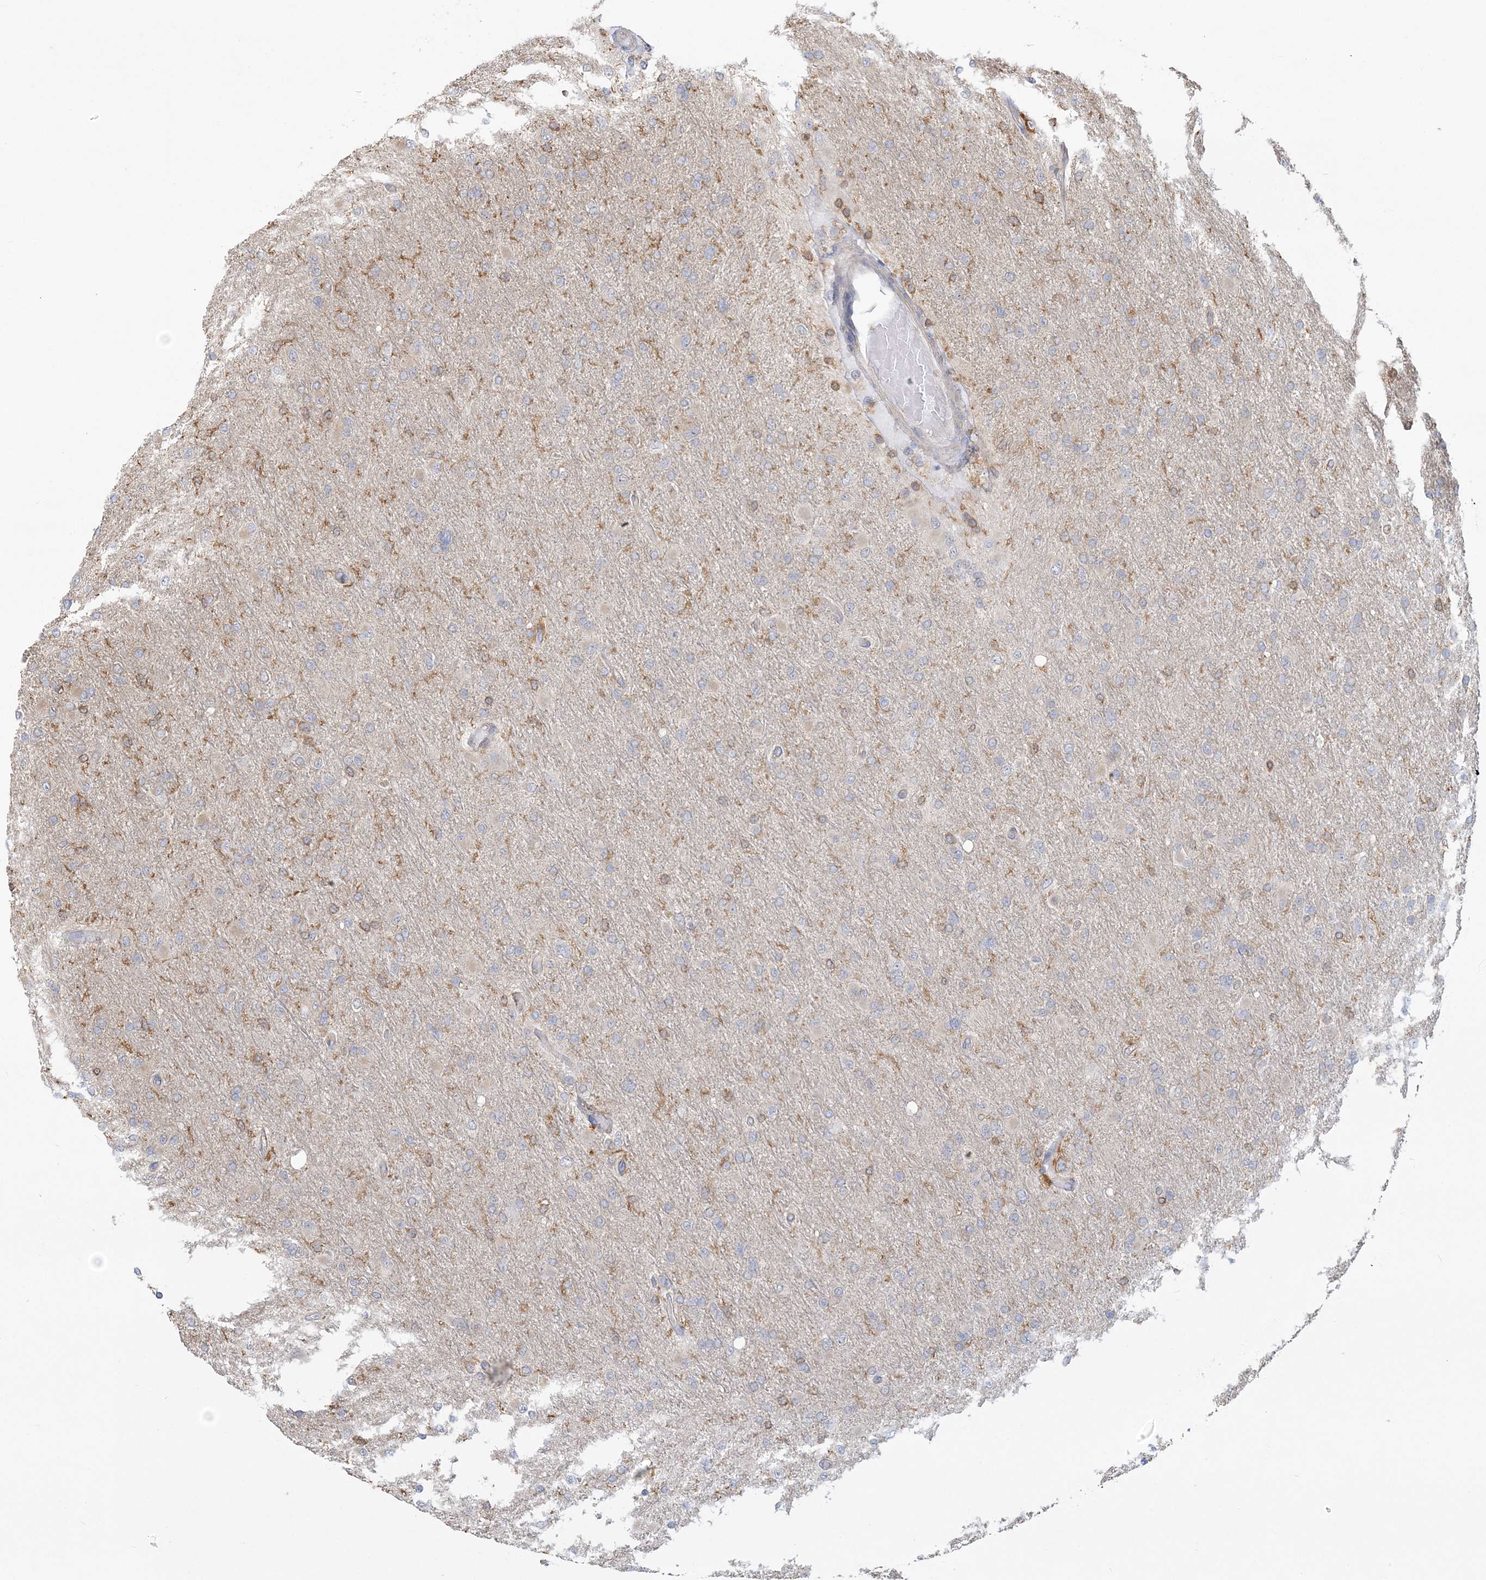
{"staining": {"intensity": "negative", "quantity": "none", "location": "none"}, "tissue": "glioma", "cell_type": "Tumor cells", "image_type": "cancer", "snomed": [{"axis": "morphology", "description": "Glioma, malignant, High grade"}, {"axis": "topography", "description": "Cerebral cortex"}], "caption": "This is an immunohistochemistry (IHC) photomicrograph of human glioma. There is no positivity in tumor cells.", "gene": "ANKS1A", "patient": {"sex": "female", "age": 36}}